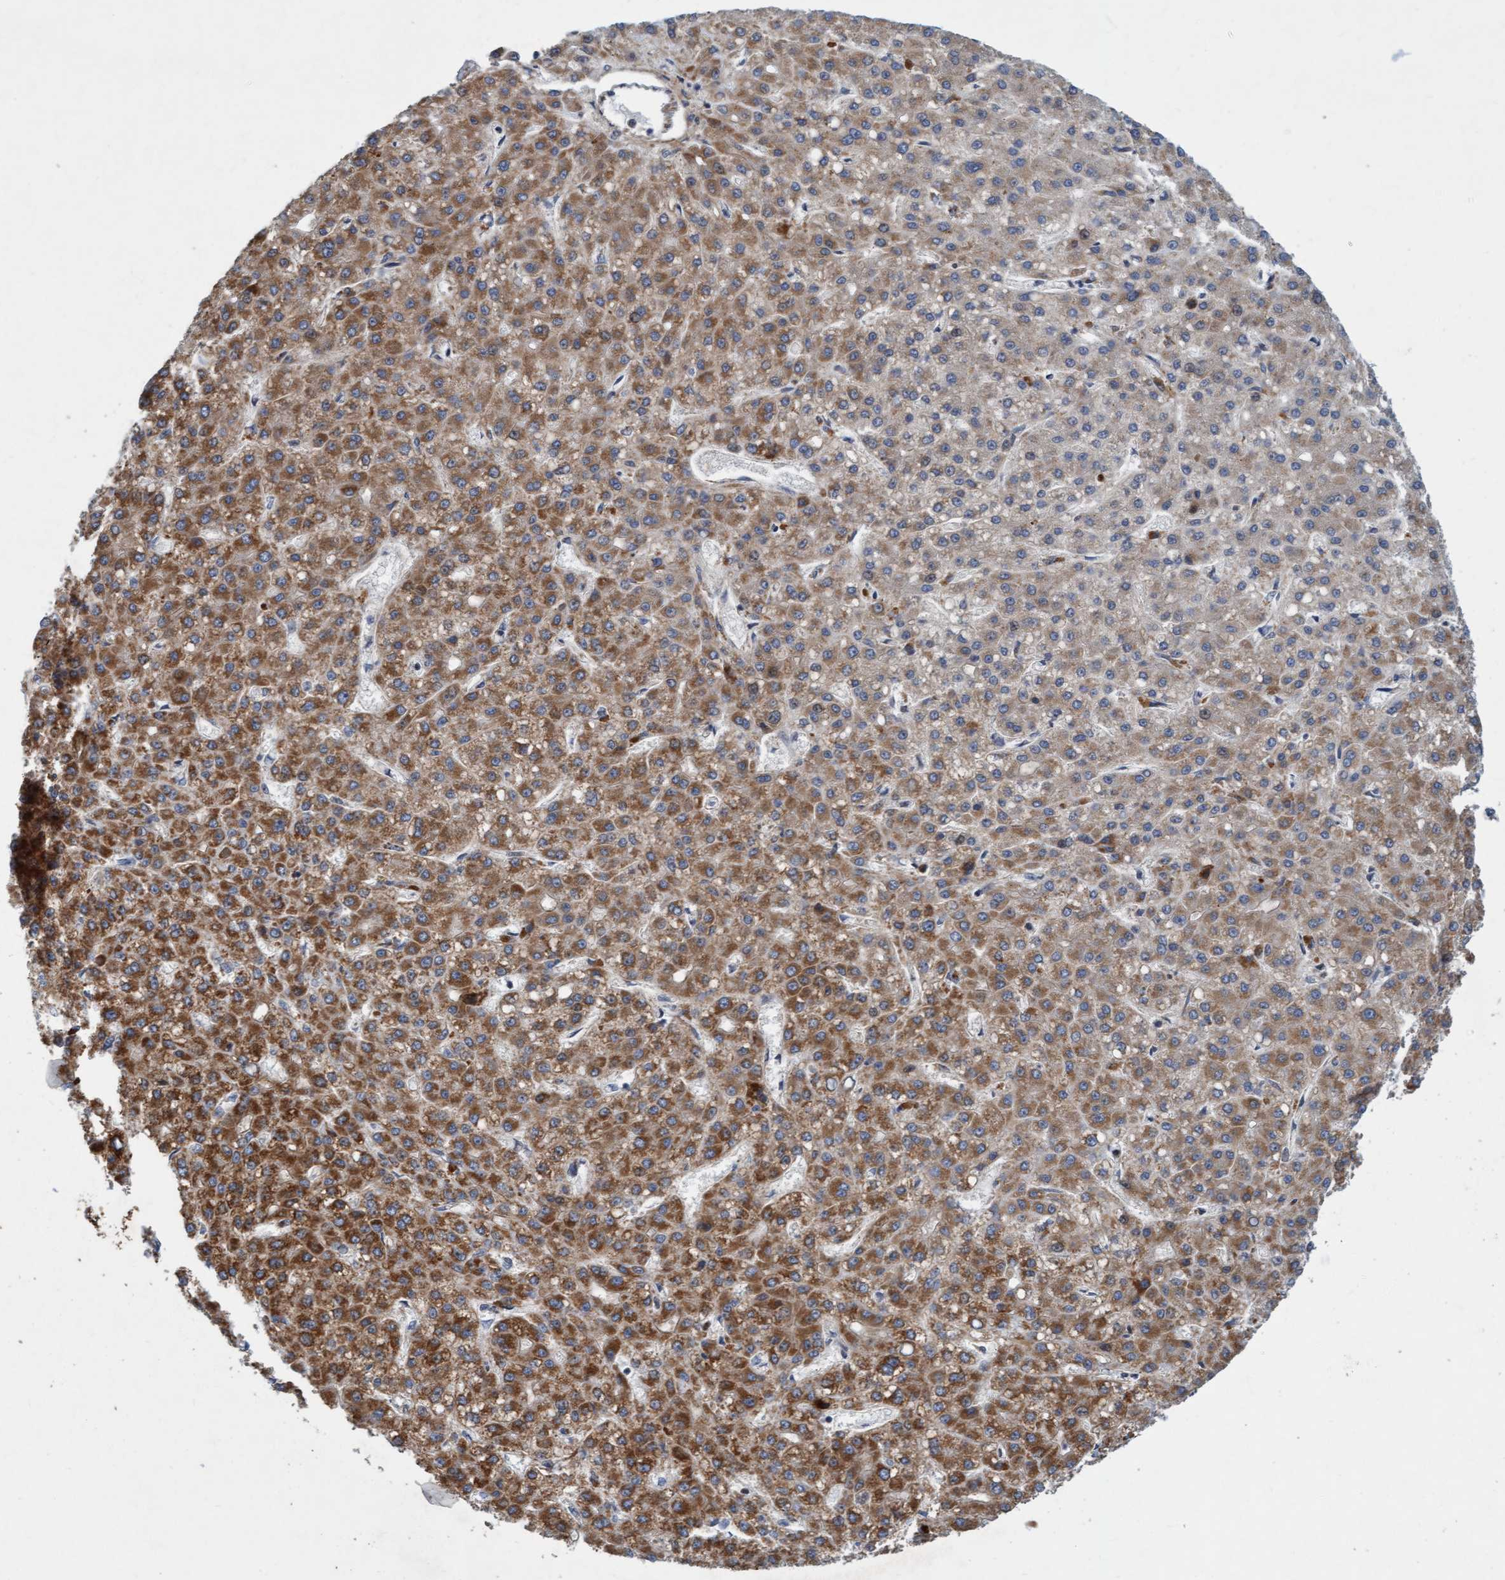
{"staining": {"intensity": "moderate", "quantity": ">75%", "location": "cytoplasmic/membranous"}, "tissue": "liver cancer", "cell_type": "Tumor cells", "image_type": "cancer", "snomed": [{"axis": "morphology", "description": "Carcinoma, Hepatocellular, NOS"}, {"axis": "topography", "description": "Liver"}], "caption": "Tumor cells exhibit medium levels of moderate cytoplasmic/membranous expression in about >75% of cells in human liver cancer. Using DAB (3,3'-diaminobenzidine) (brown) and hematoxylin (blue) stains, captured at high magnification using brightfield microscopy.", "gene": "TMEM70", "patient": {"sex": "male", "age": 67}}